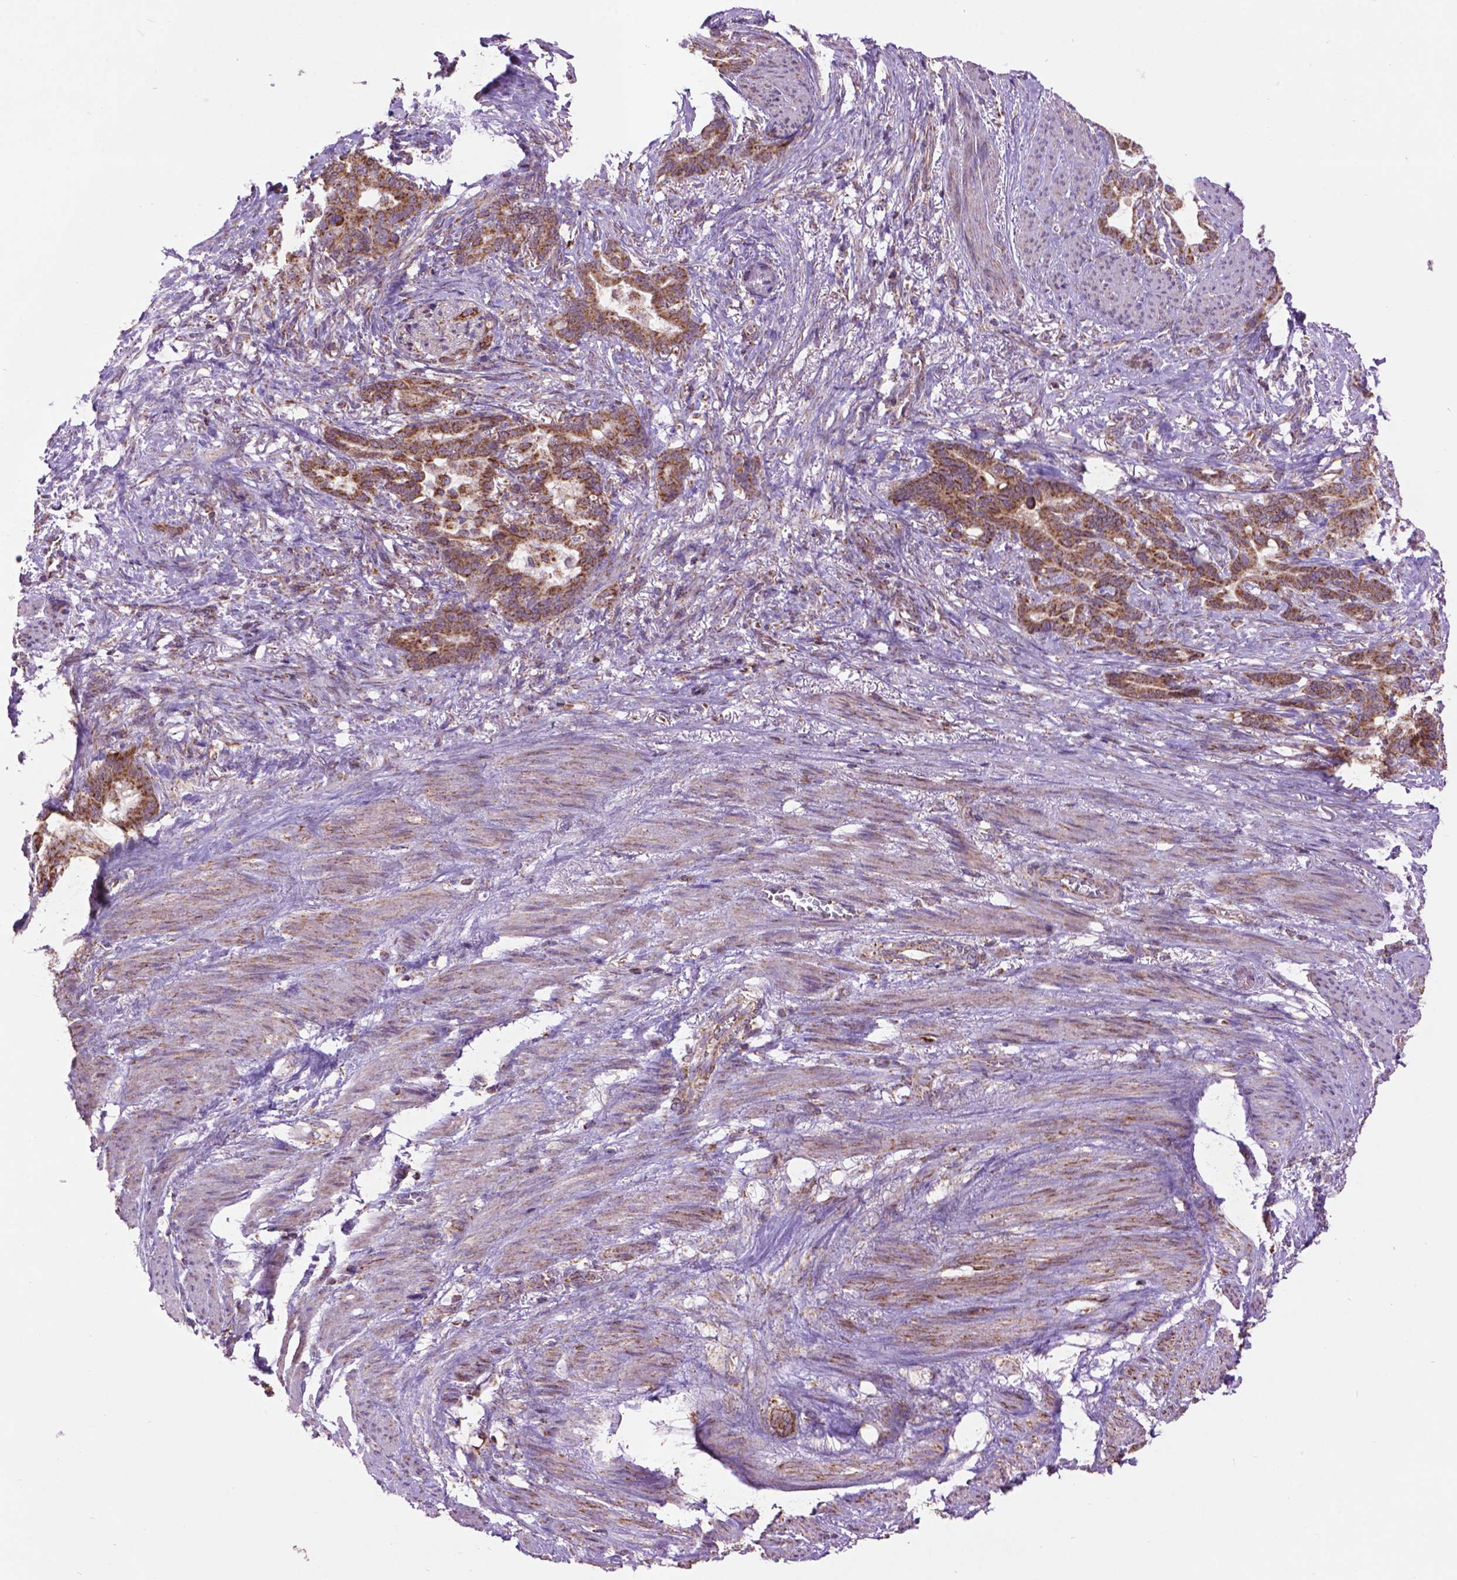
{"staining": {"intensity": "strong", "quantity": ">75%", "location": "cytoplasmic/membranous"}, "tissue": "stomach cancer", "cell_type": "Tumor cells", "image_type": "cancer", "snomed": [{"axis": "morphology", "description": "Normal tissue, NOS"}, {"axis": "morphology", "description": "Adenocarcinoma, NOS"}, {"axis": "topography", "description": "Esophagus"}, {"axis": "topography", "description": "Stomach, upper"}], "caption": "Protein expression analysis of human stomach cancer reveals strong cytoplasmic/membranous staining in about >75% of tumor cells. The staining was performed using DAB (3,3'-diaminobenzidine), with brown indicating positive protein expression. Nuclei are stained blue with hematoxylin.", "gene": "PYCR3", "patient": {"sex": "male", "age": 62}}